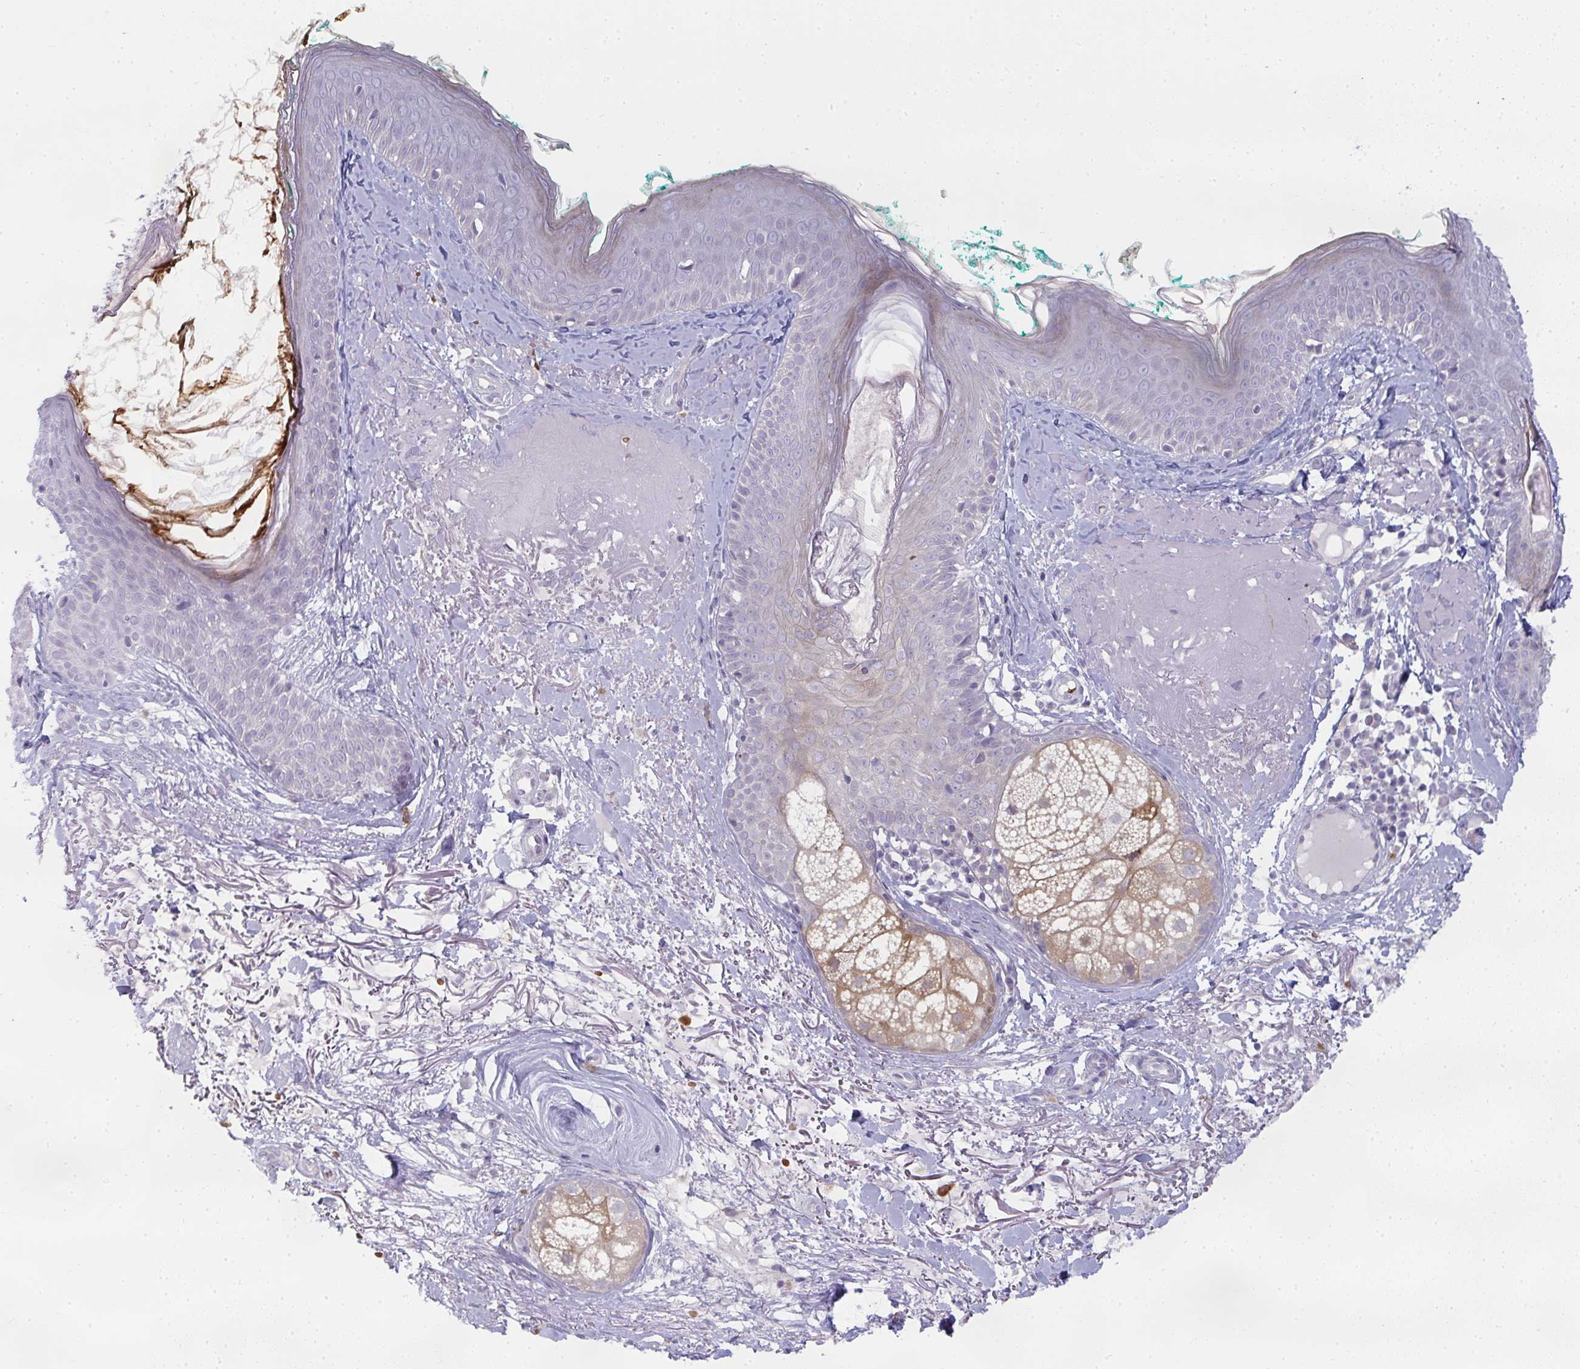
{"staining": {"intensity": "negative", "quantity": "none", "location": "none"}, "tissue": "skin", "cell_type": "Fibroblasts", "image_type": "normal", "snomed": [{"axis": "morphology", "description": "Normal tissue, NOS"}, {"axis": "topography", "description": "Skin"}], "caption": "Fibroblasts show no significant staining in normal skin. (Stains: DAB (3,3'-diaminobenzidine) immunohistochemistry with hematoxylin counter stain, Microscopy: brightfield microscopy at high magnification).", "gene": "SHB", "patient": {"sex": "male", "age": 73}}